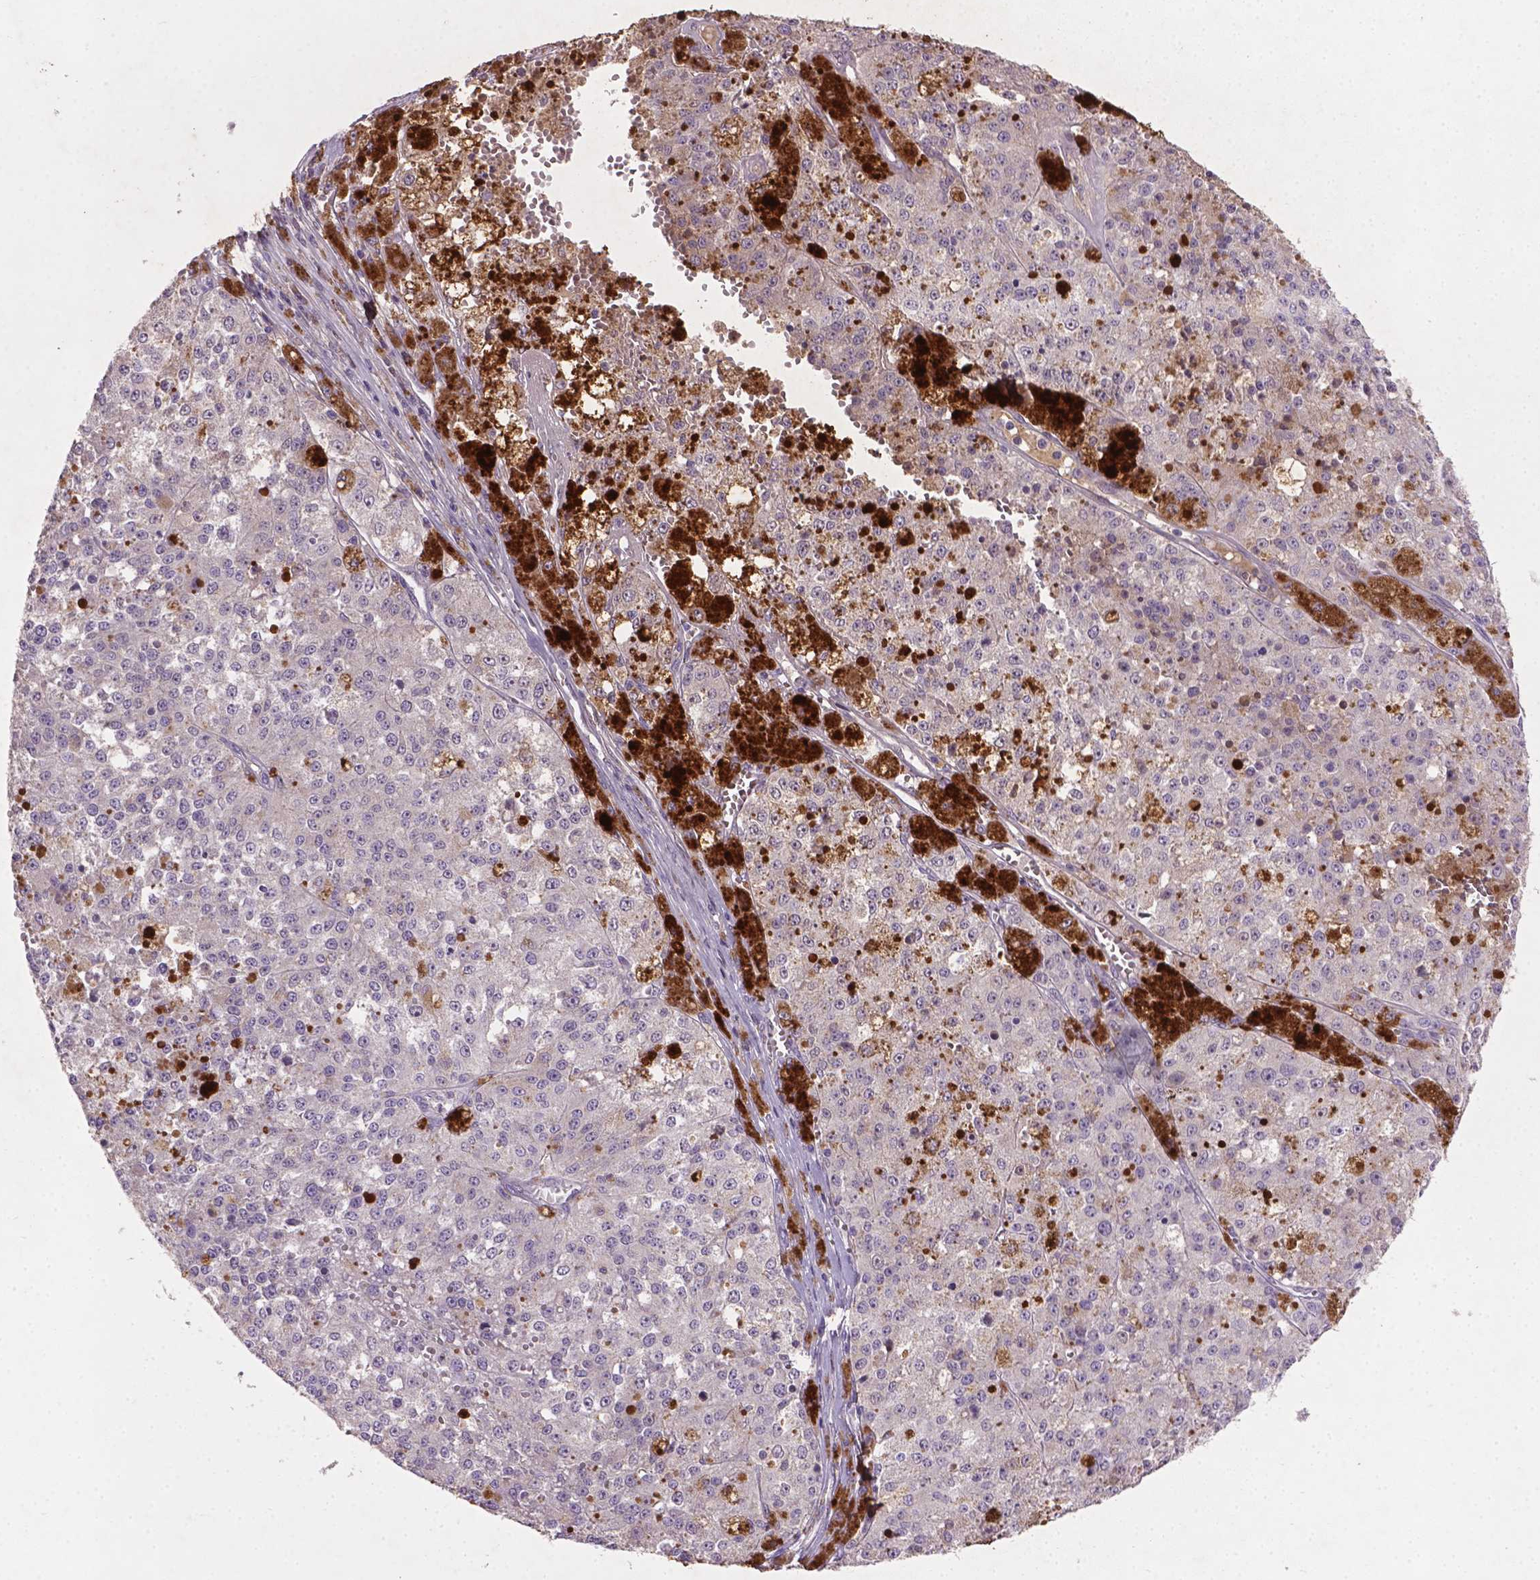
{"staining": {"intensity": "negative", "quantity": "none", "location": "none"}, "tissue": "melanoma", "cell_type": "Tumor cells", "image_type": "cancer", "snomed": [{"axis": "morphology", "description": "Malignant melanoma, Metastatic site"}, {"axis": "topography", "description": "Lymph node"}], "caption": "An immunohistochemistry (IHC) micrograph of melanoma is shown. There is no staining in tumor cells of melanoma.", "gene": "SOX17", "patient": {"sex": "female", "age": 64}}